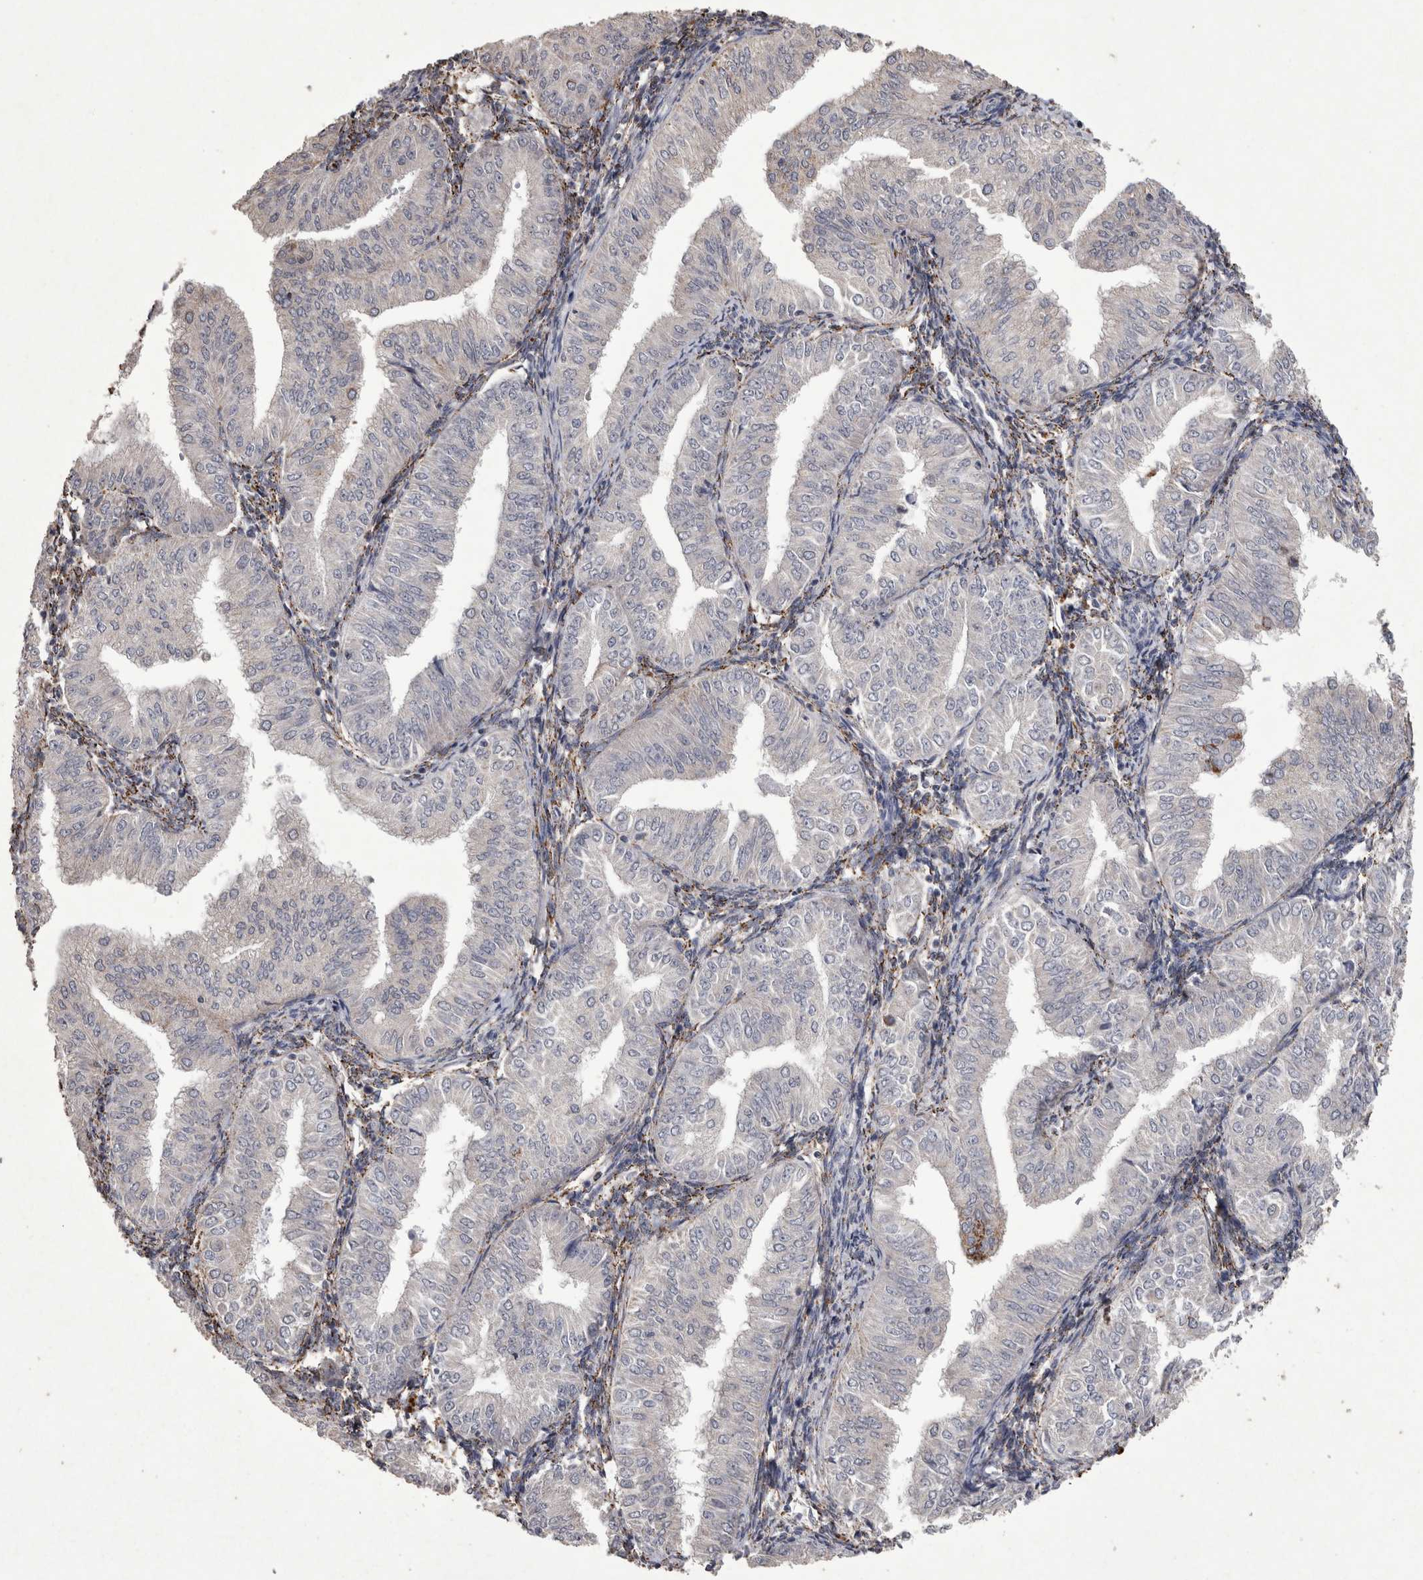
{"staining": {"intensity": "negative", "quantity": "none", "location": "none"}, "tissue": "endometrial cancer", "cell_type": "Tumor cells", "image_type": "cancer", "snomed": [{"axis": "morphology", "description": "Normal tissue, NOS"}, {"axis": "morphology", "description": "Adenocarcinoma, NOS"}, {"axis": "topography", "description": "Endometrium"}], "caption": "An IHC photomicrograph of endometrial cancer is shown. There is no staining in tumor cells of endometrial cancer.", "gene": "DKK3", "patient": {"sex": "female", "age": 53}}